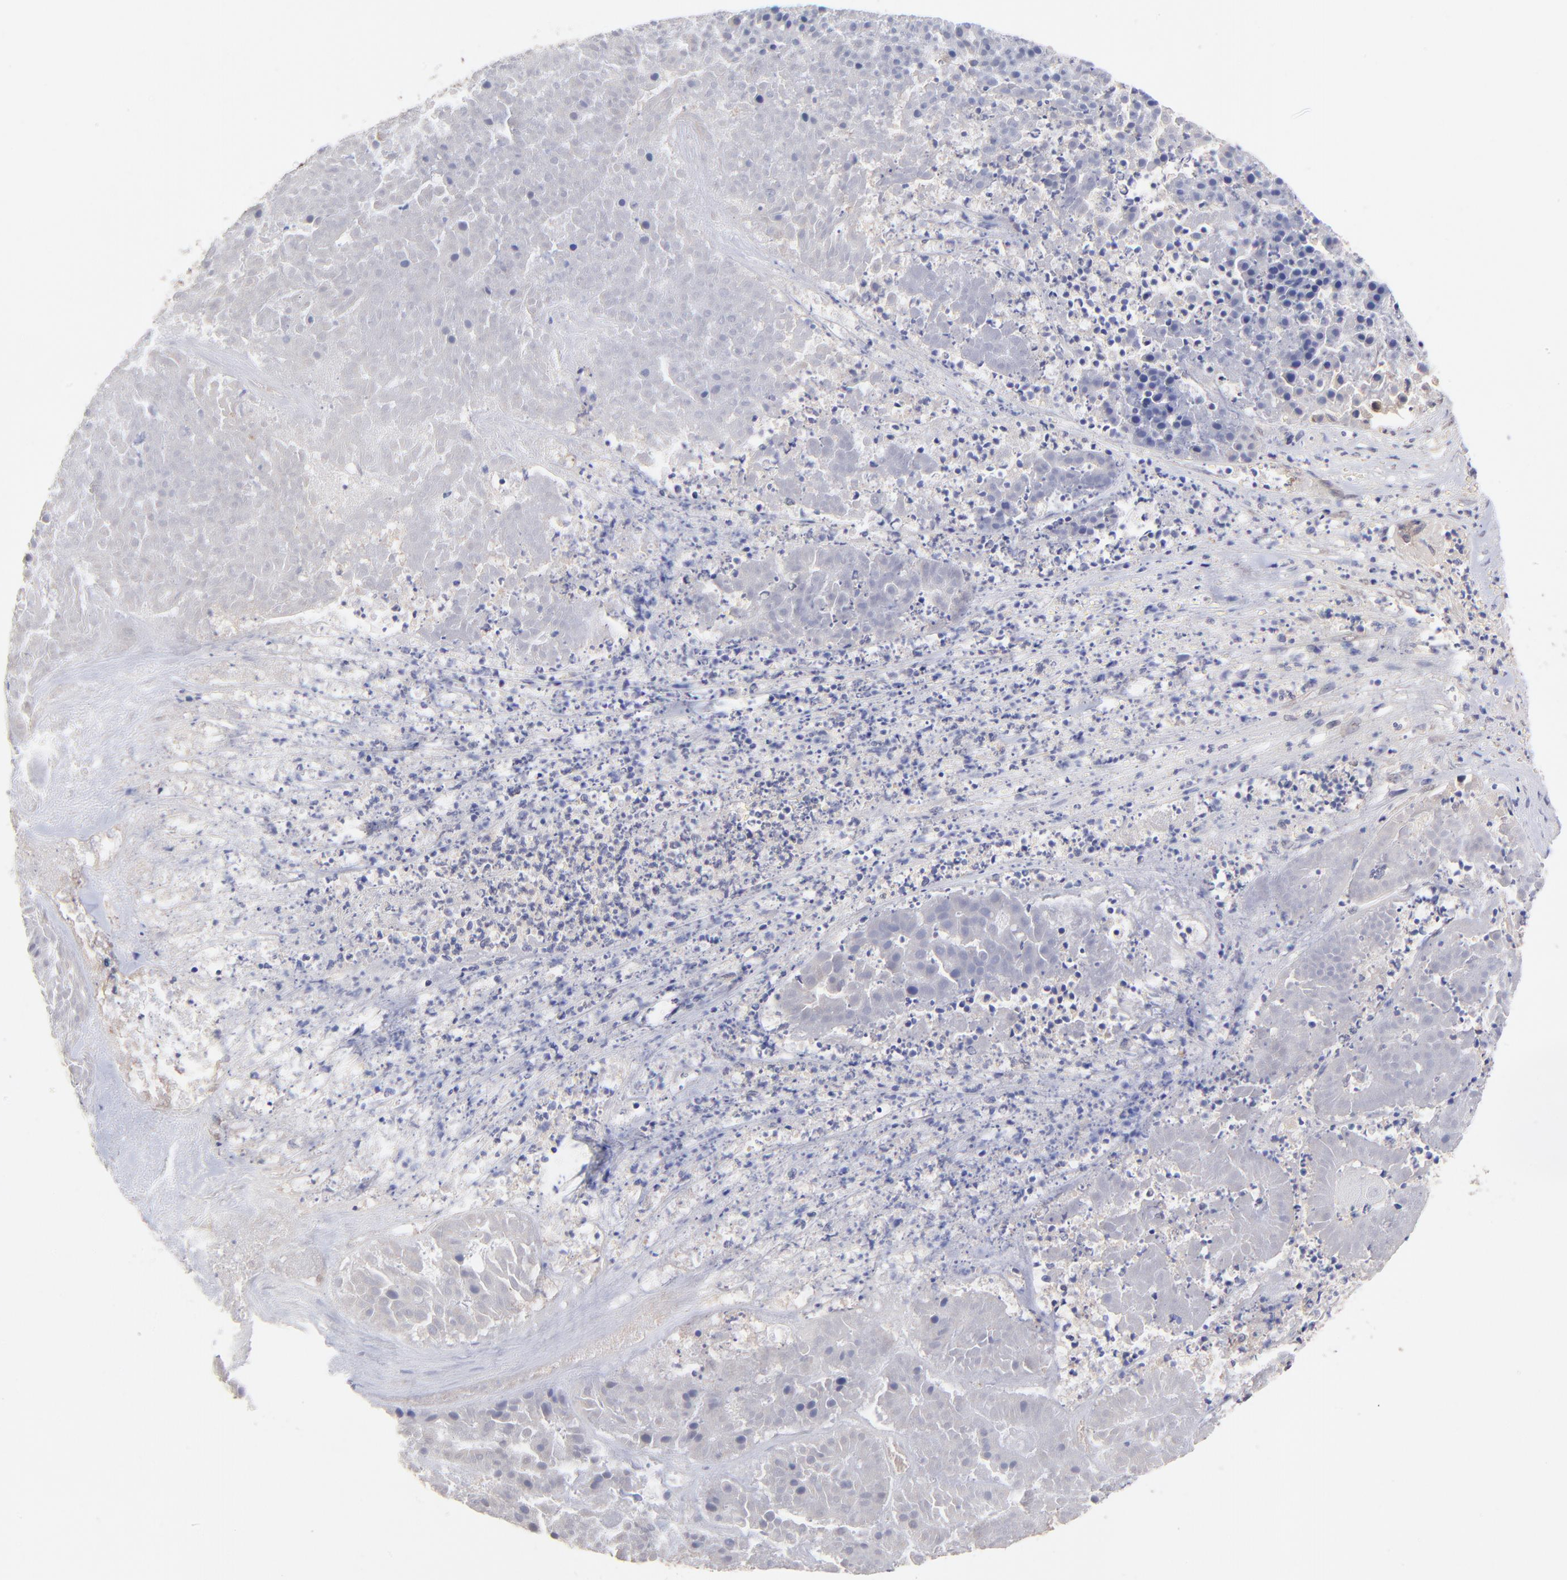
{"staining": {"intensity": "negative", "quantity": "none", "location": "none"}, "tissue": "pancreatic cancer", "cell_type": "Tumor cells", "image_type": "cancer", "snomed": [{"axis": "morphology", "description": "Adenocarcinoma, NOS"}, {"axis": "topography", "description": "Pancreas"}], "caption": "Immunohistochemistry (IHC) photomicrograph of human pancreatic adenocarcinoma stained for a protein (brown), which shows no staining in tumor cells.", "gene": "UBE2H", "patient": {"sex": "male", "age": 50}}